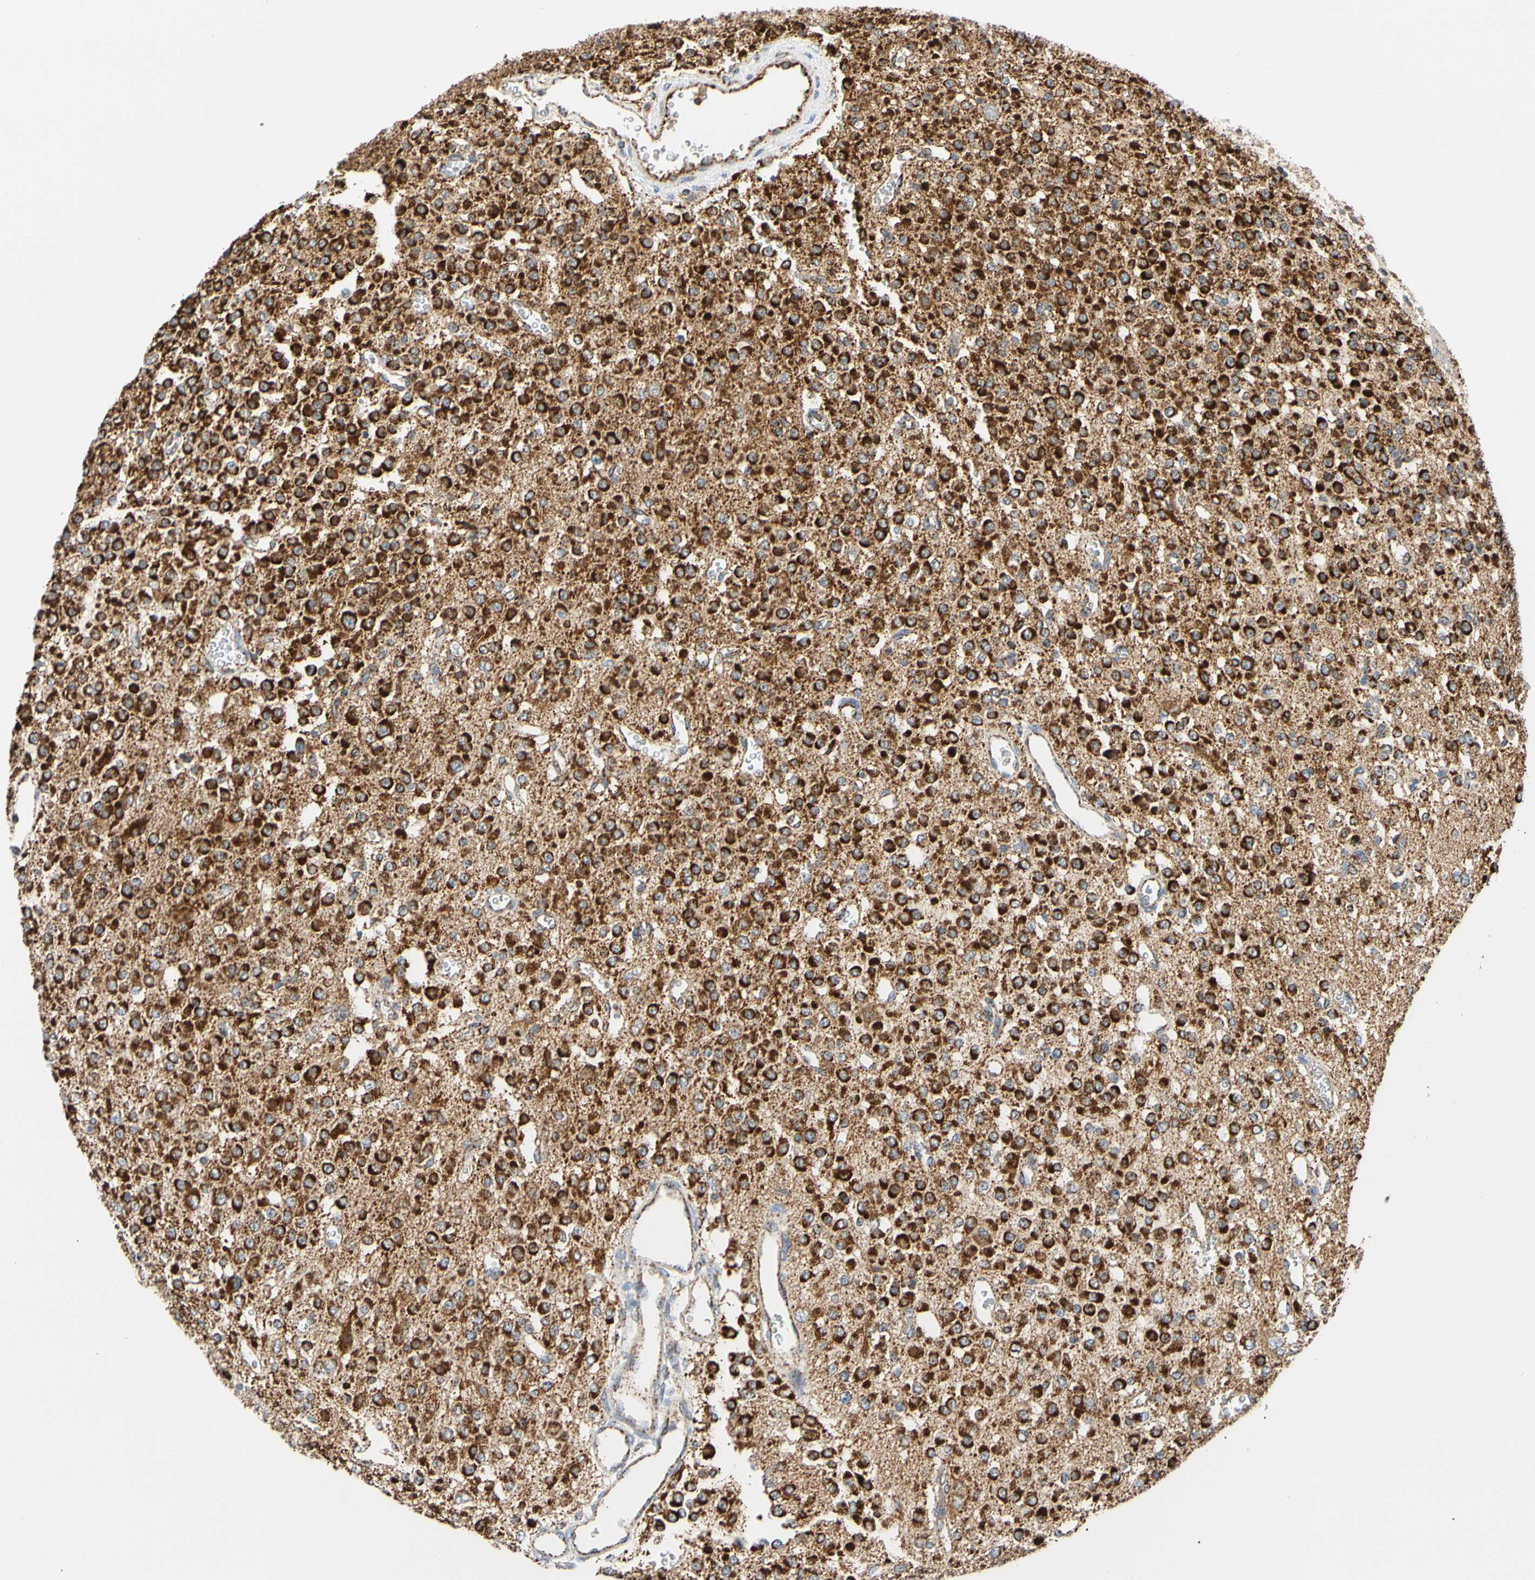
{"staining": {"intensity": "strong", "quantity": ">75%", "location": "cytoplasmic/membranous"}, "tissue": "glioma", "cell_type": "Tumor cells", "image_type": "cancer", "snomed": [{"axis": "morphology", "description": "Glioma, malignant, Low grade"}, {"axis": "topography", "description": "Brain"}], "caption": "IHC (DAB (3,3'-diaminobenzidine)) staining of glioma exhibits strong cytoplasmic/membranous protein positivity in about >75% of tumor cells.", "gene": "ACAT1", "patient": {"sex": "male", "age": 38}}